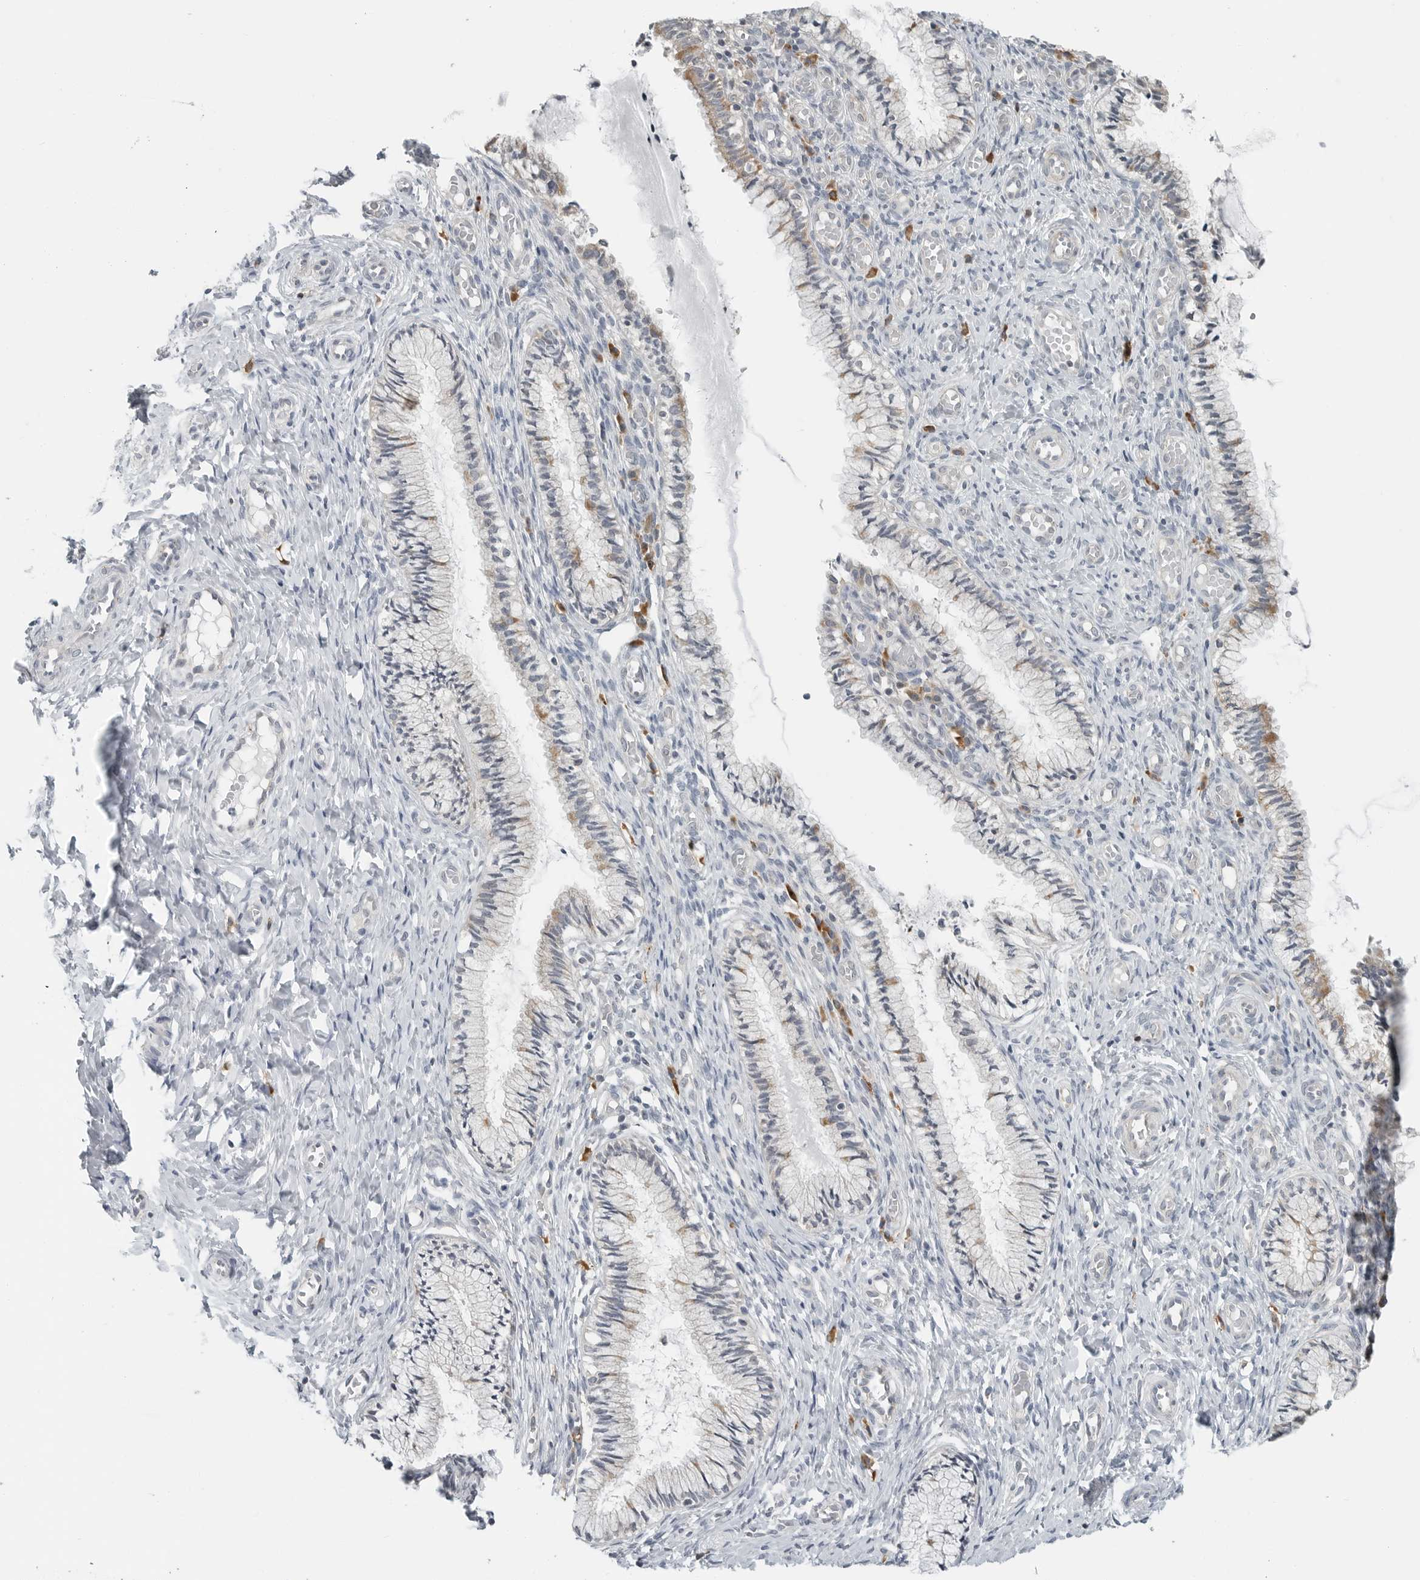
{"staining": {"intensity": "weak", "quantity": "<25%", "location": "cytoplasmic/membranous"}, "tissue": "cervix", "cell_type": "Glandular cells", "image_type": "normal", "snomed": [{"axis": "morphology", "description": "Normal tissue, NOS"}, {"axis": "topography", "description": "Cervix"}], "caption": "Immunohistochemistry (IHC) image of unremarkable cervix: cervix stained with DAB reveals no significant protein positivity in glandular cells.", "gene": "IL12RB2", "patient": {"sex": "female", "age": 27}}